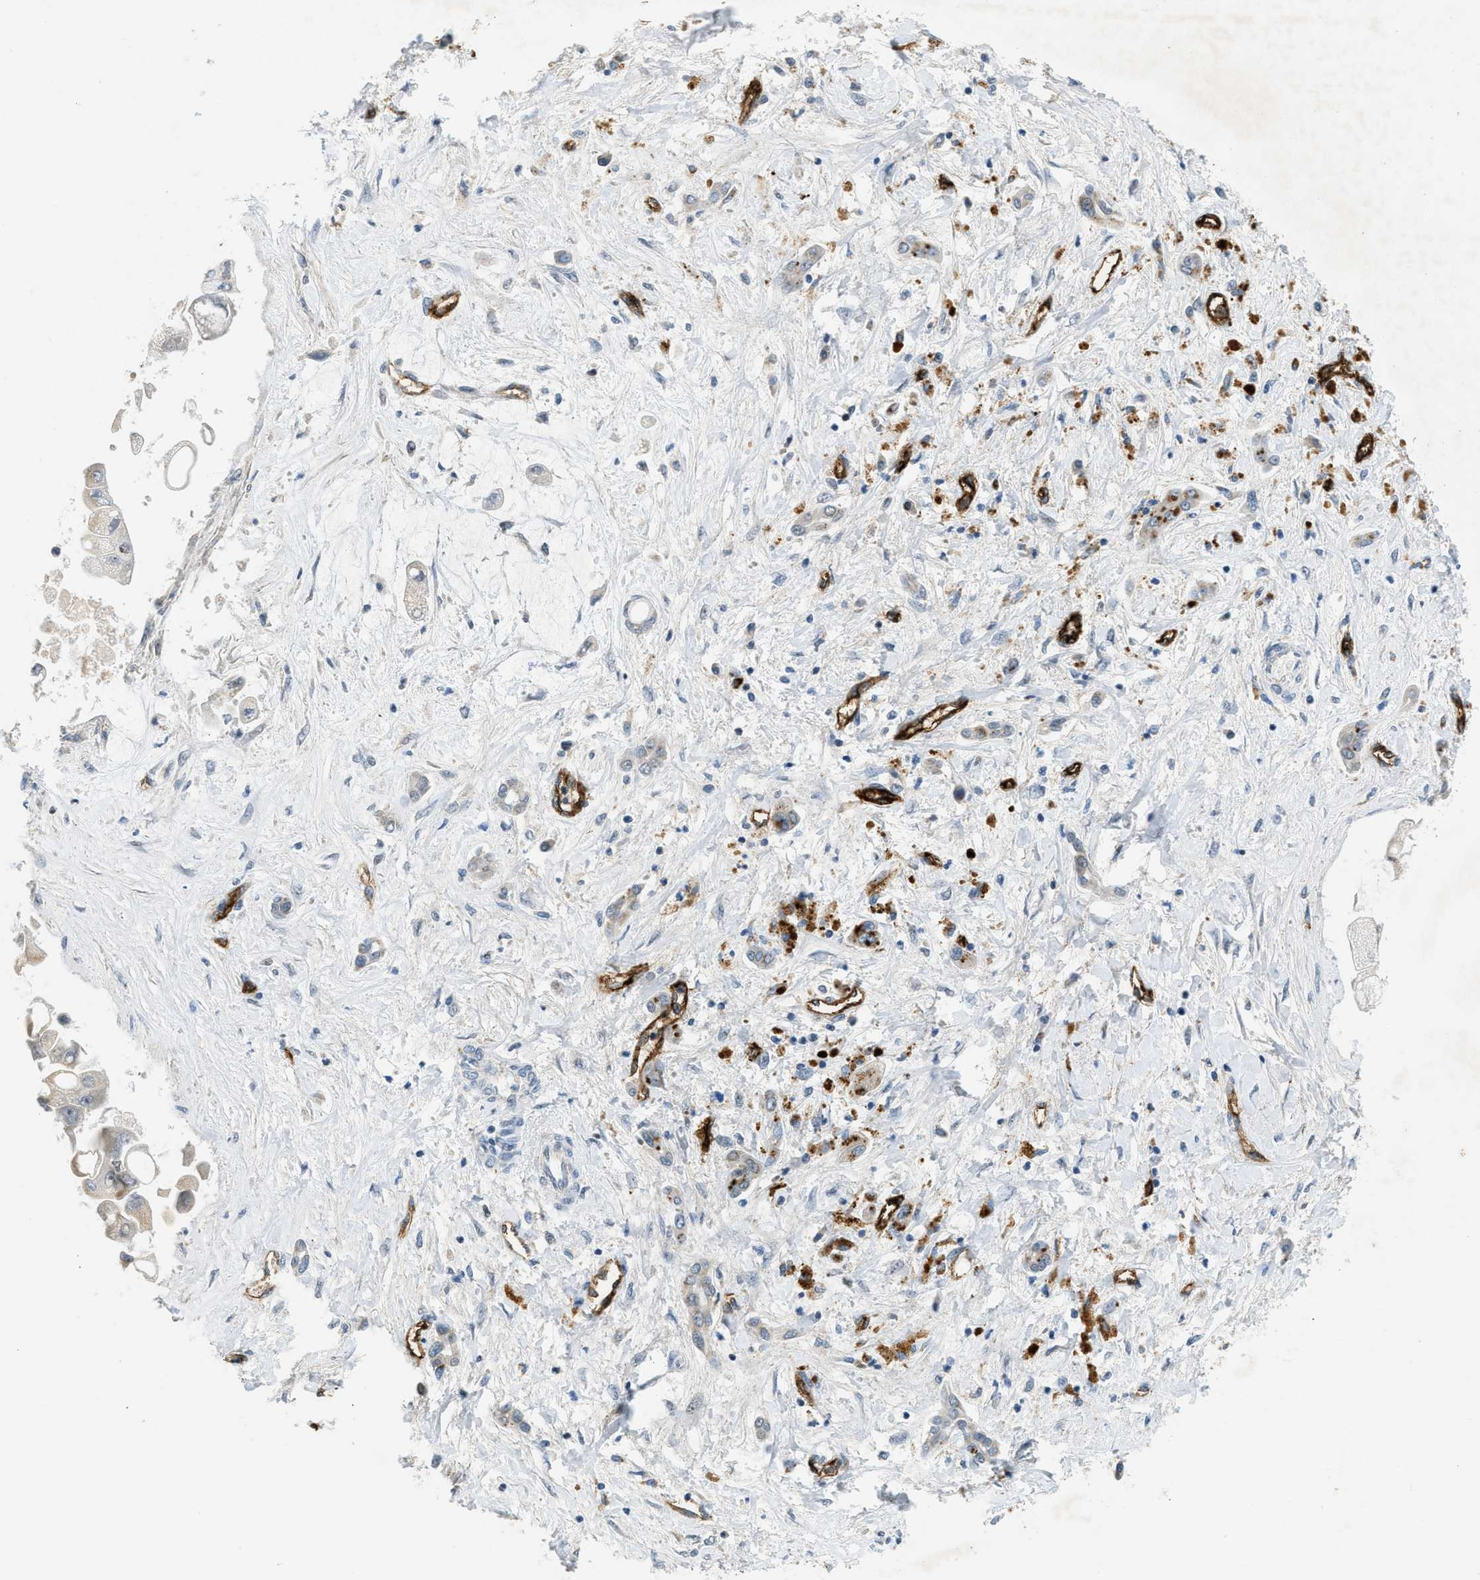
{"staining": {"intensity": "negative", "quantity": "none", "location": "none"}, "tissue": "liver cancer", "cell_type": "Tumor cells", "image_type": "cancer", "snomed": [{"axis": "morphology", "description": "Cholangiocarcinoma"}, {"axis": "topography", "description": "Liver"}], "caption": "Protein analysis of liver cancer (cholangiocarcinoma) shows no significant expression in tumor cells.", "gene": "SLCO2A1", "patient": {"sex": "male", "age": 50}}